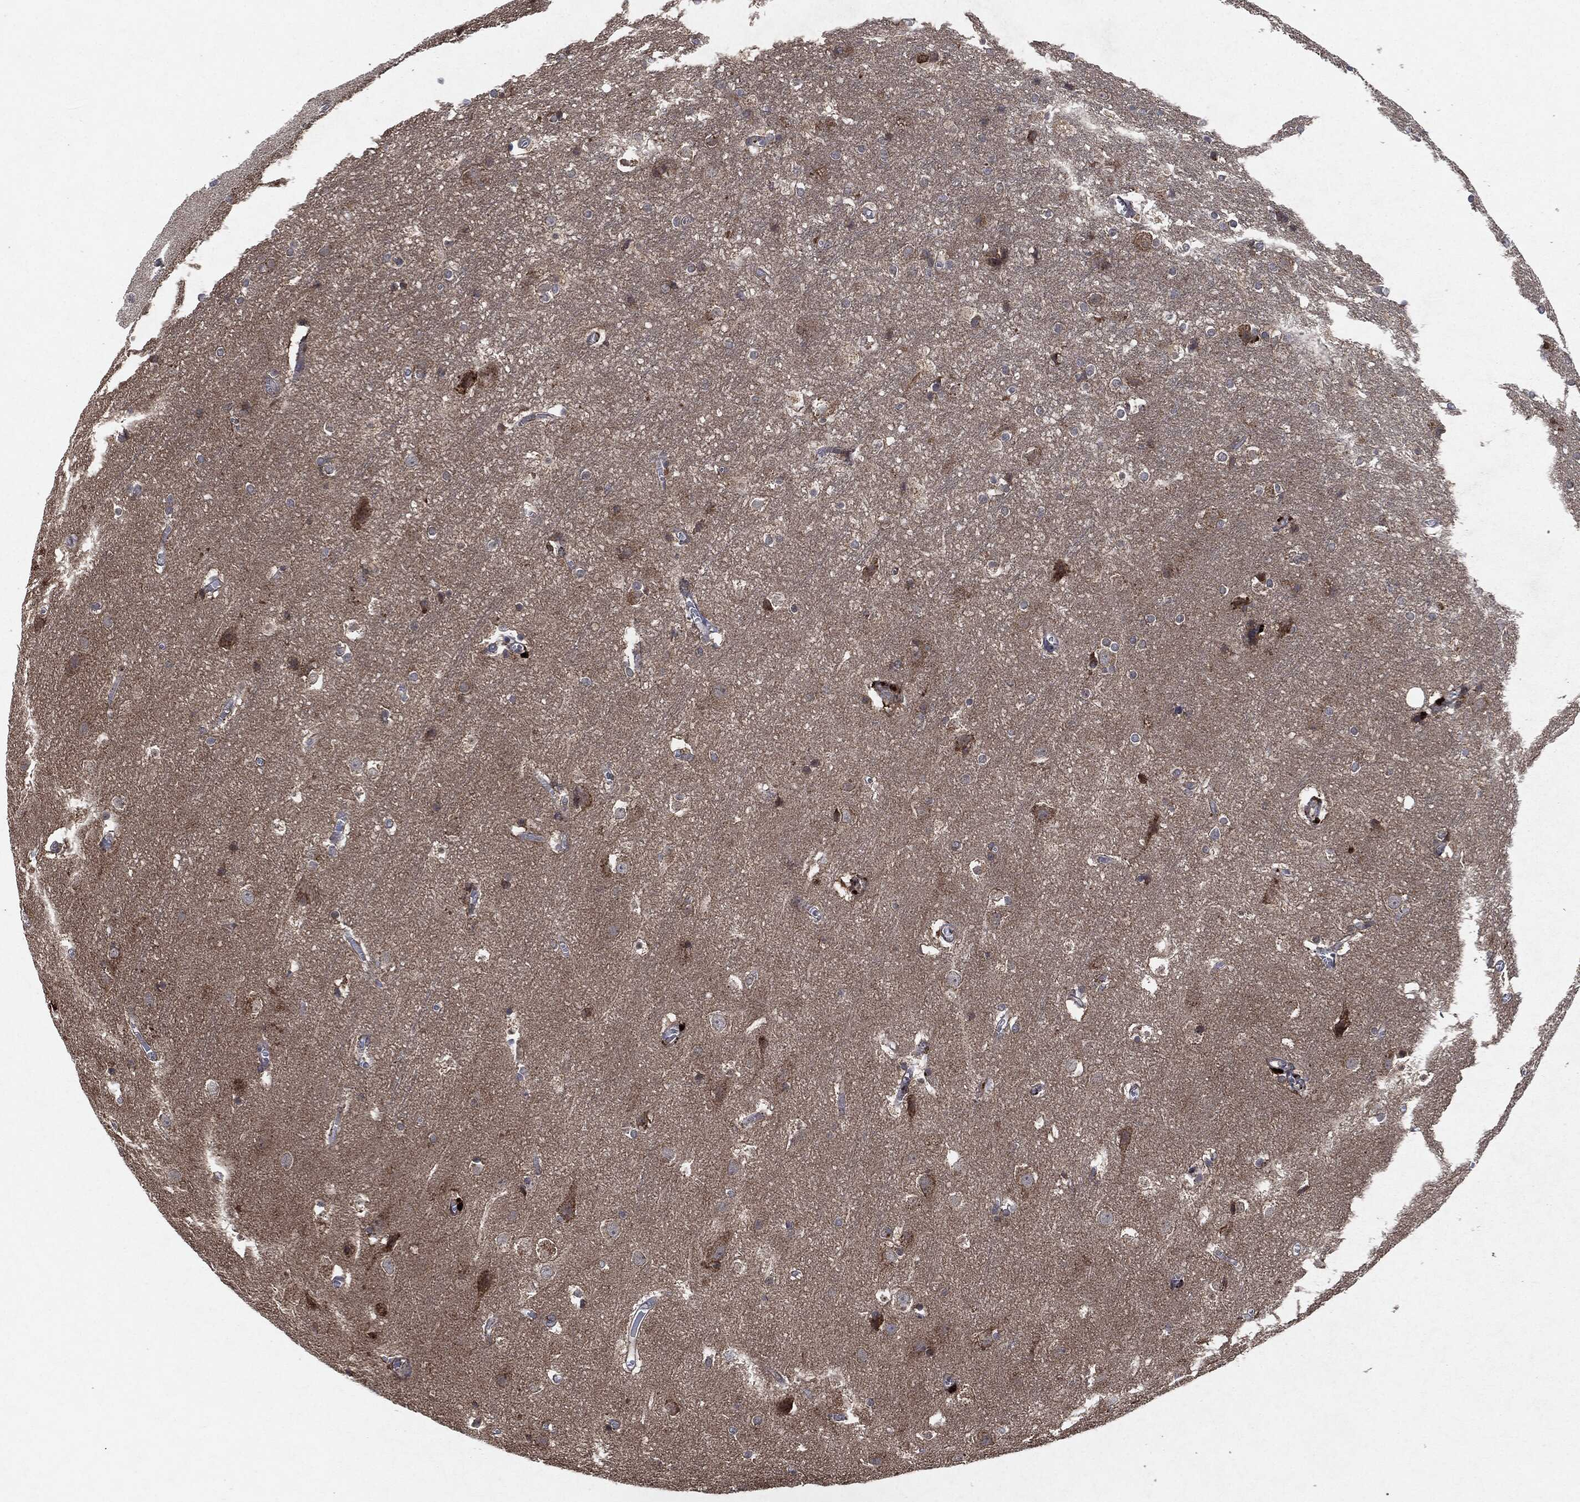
{"staining": {"intensity": "negative", "quantity": "none", "location": "none"}, "tissue": "cerebral cortex", "cell_type": "Endothelial cells", "image_type": "normal", "snomed": [{"axis": "morphology", "description": "Normal tissue, NOS"}, {"axis": "topography", "description": "Cerebral cortex"}], "caption": "Image shows no protein positivity in endothelial cells of normal cerebral cortex.", "gene": "RAF1", "patient": {"sex": "male", "age": 59}}